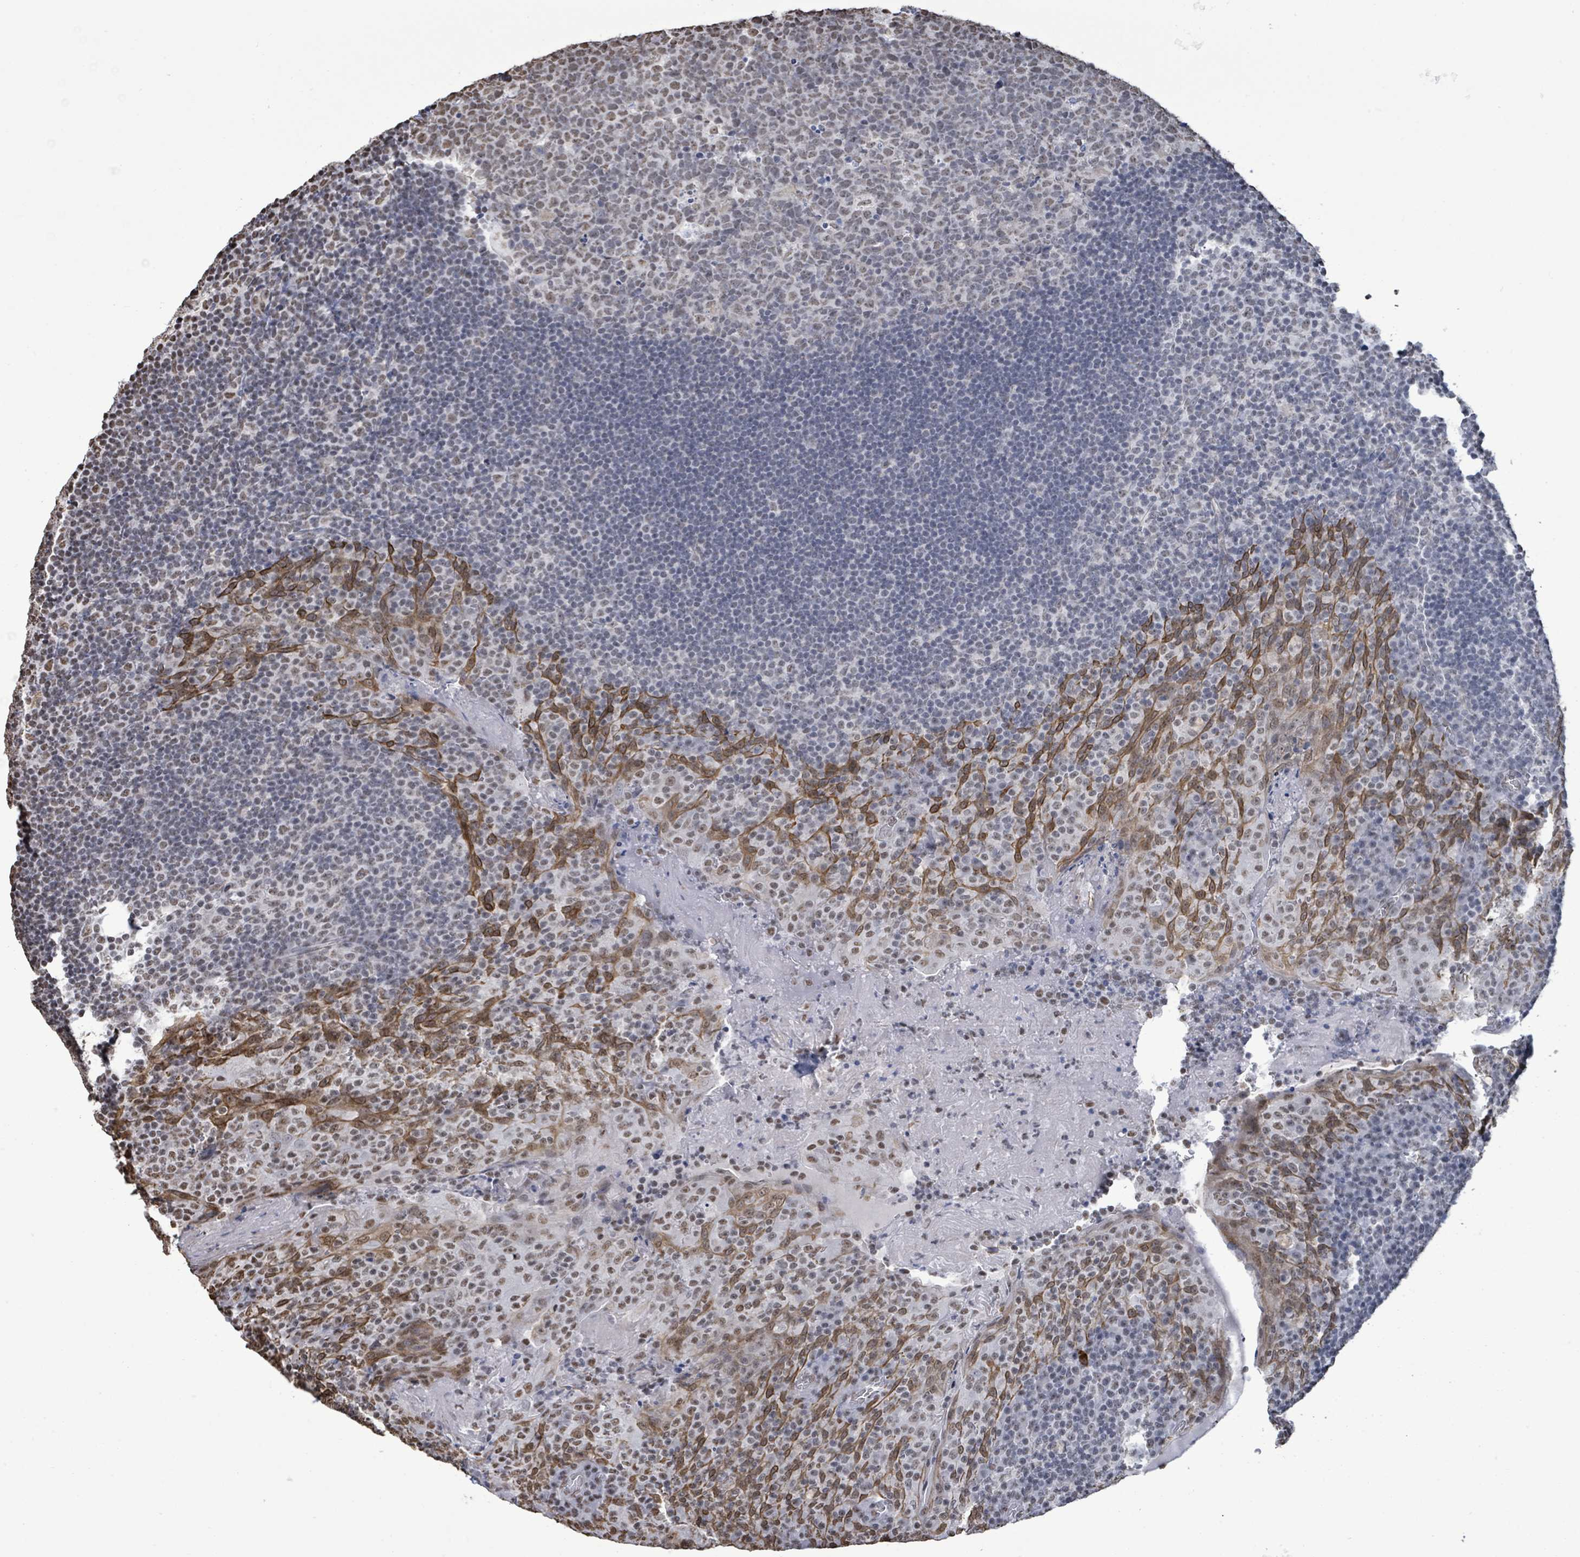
{"staining": {"intensity": "weak", "quantity": "25%-75%", "location": "nuclear"}, "tissue": "tonsil", "cell_type": "Germinal center cells", "image_type": "normal", "snomed": [{"axis": "morphology", "description": "Normal tissue, NOS"}, {"axis": "topography", "description": "Tonsil"}], "caption": "Weak nuclear expression for a protein is appreciated in about 25%-75% of germinal center cells of normal tonsil using immunohistochemistry.", "gene": "SAMD14", "patient": {"sex": "male", "age": 17}}